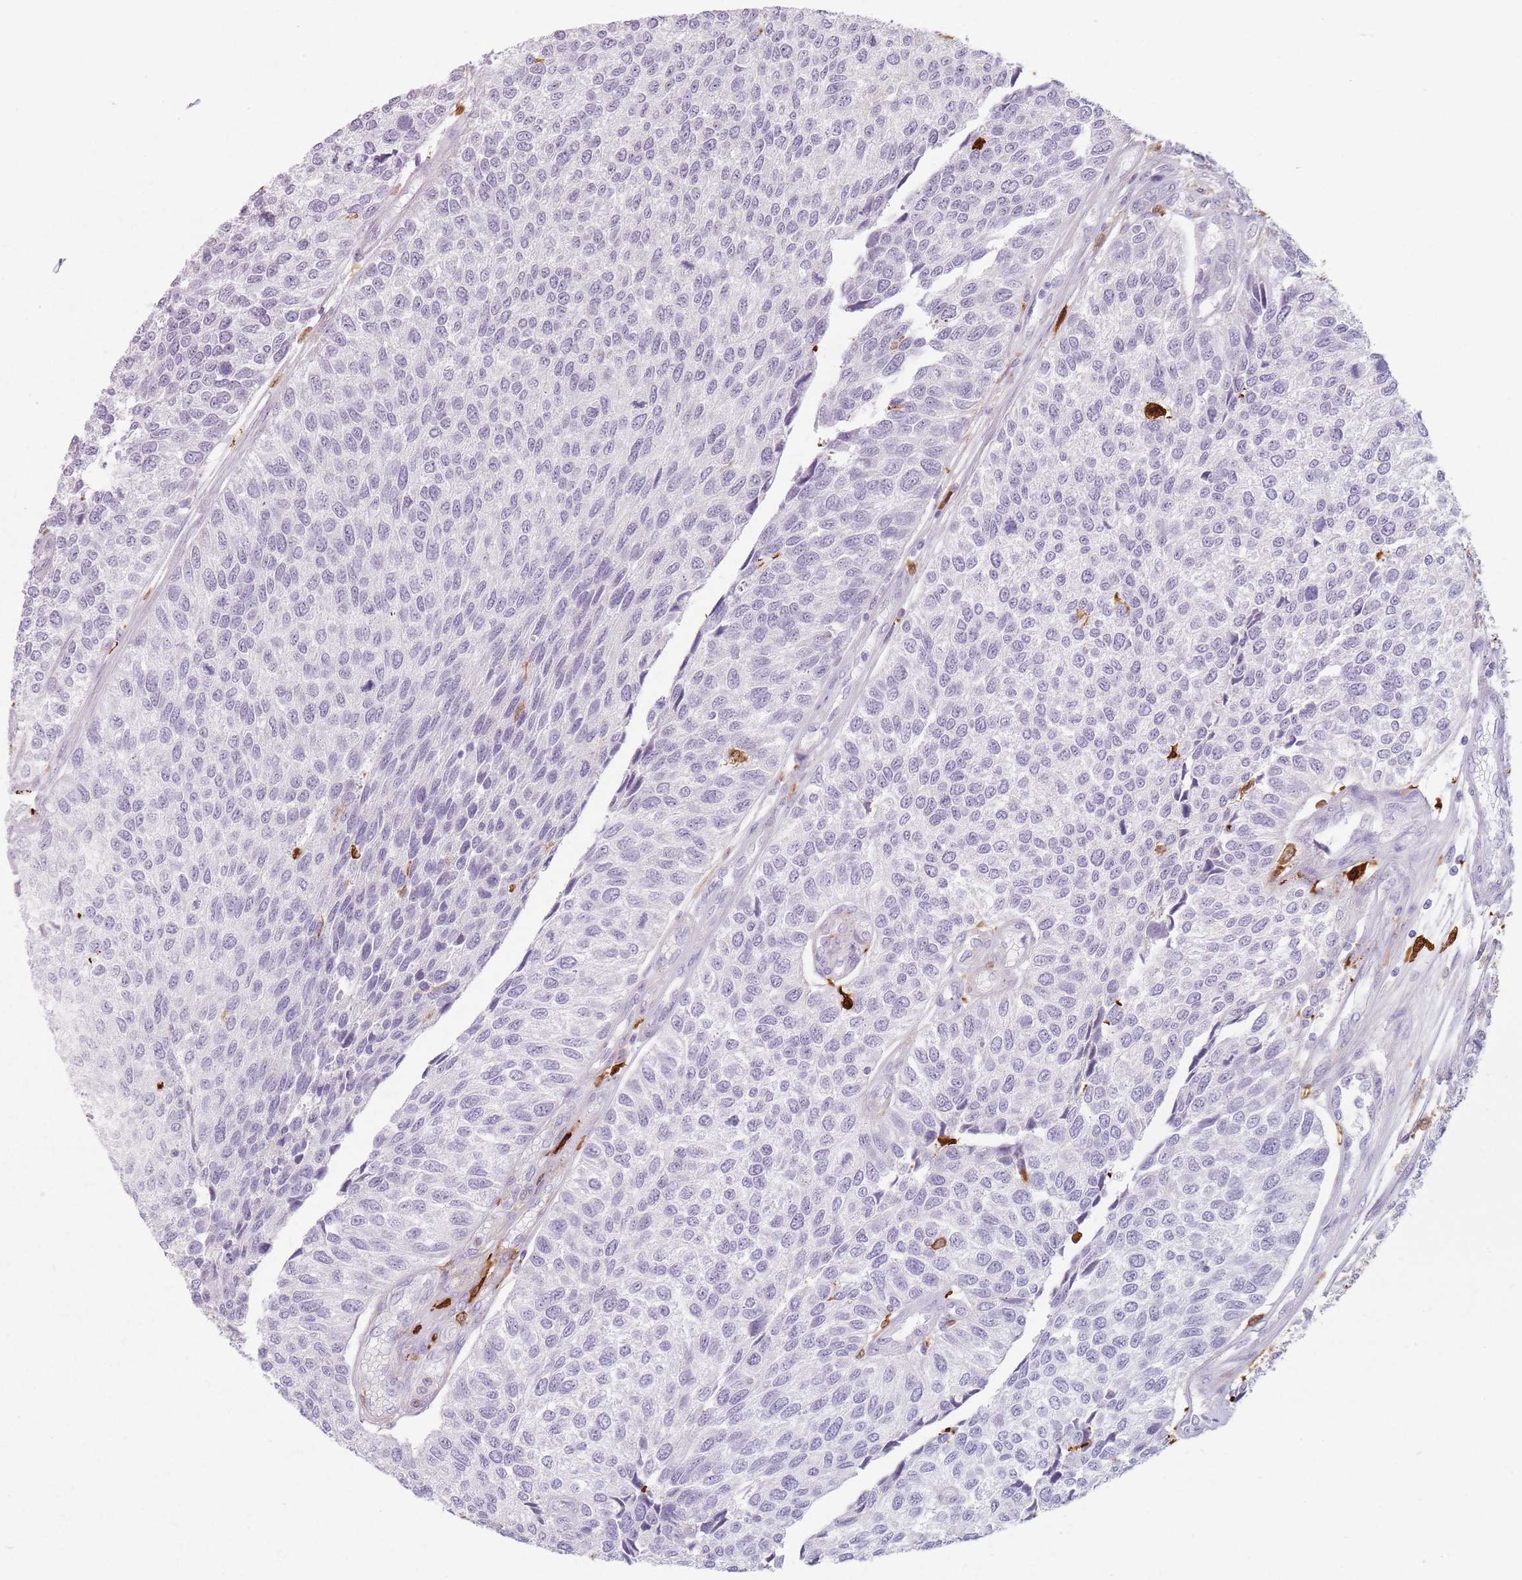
{"staining": {"intensity": "negative", "quantity": "none", "location": "none"}, "tissue": "urothelial cancer", "cell_type": "Tumor cells", "image_type": "cancer", "snomed": [{"axis": "morphology", "description": "Urothelial carcinoma, NOS"}, {"axis": "topography", "description": "Urinary bladder"}], "caption": "The histopathology image exhibits no staining of tumor cells in urothelial cancer.", "gene": "GDPGP1", "patient": {"sex": "male", "age": 55}}